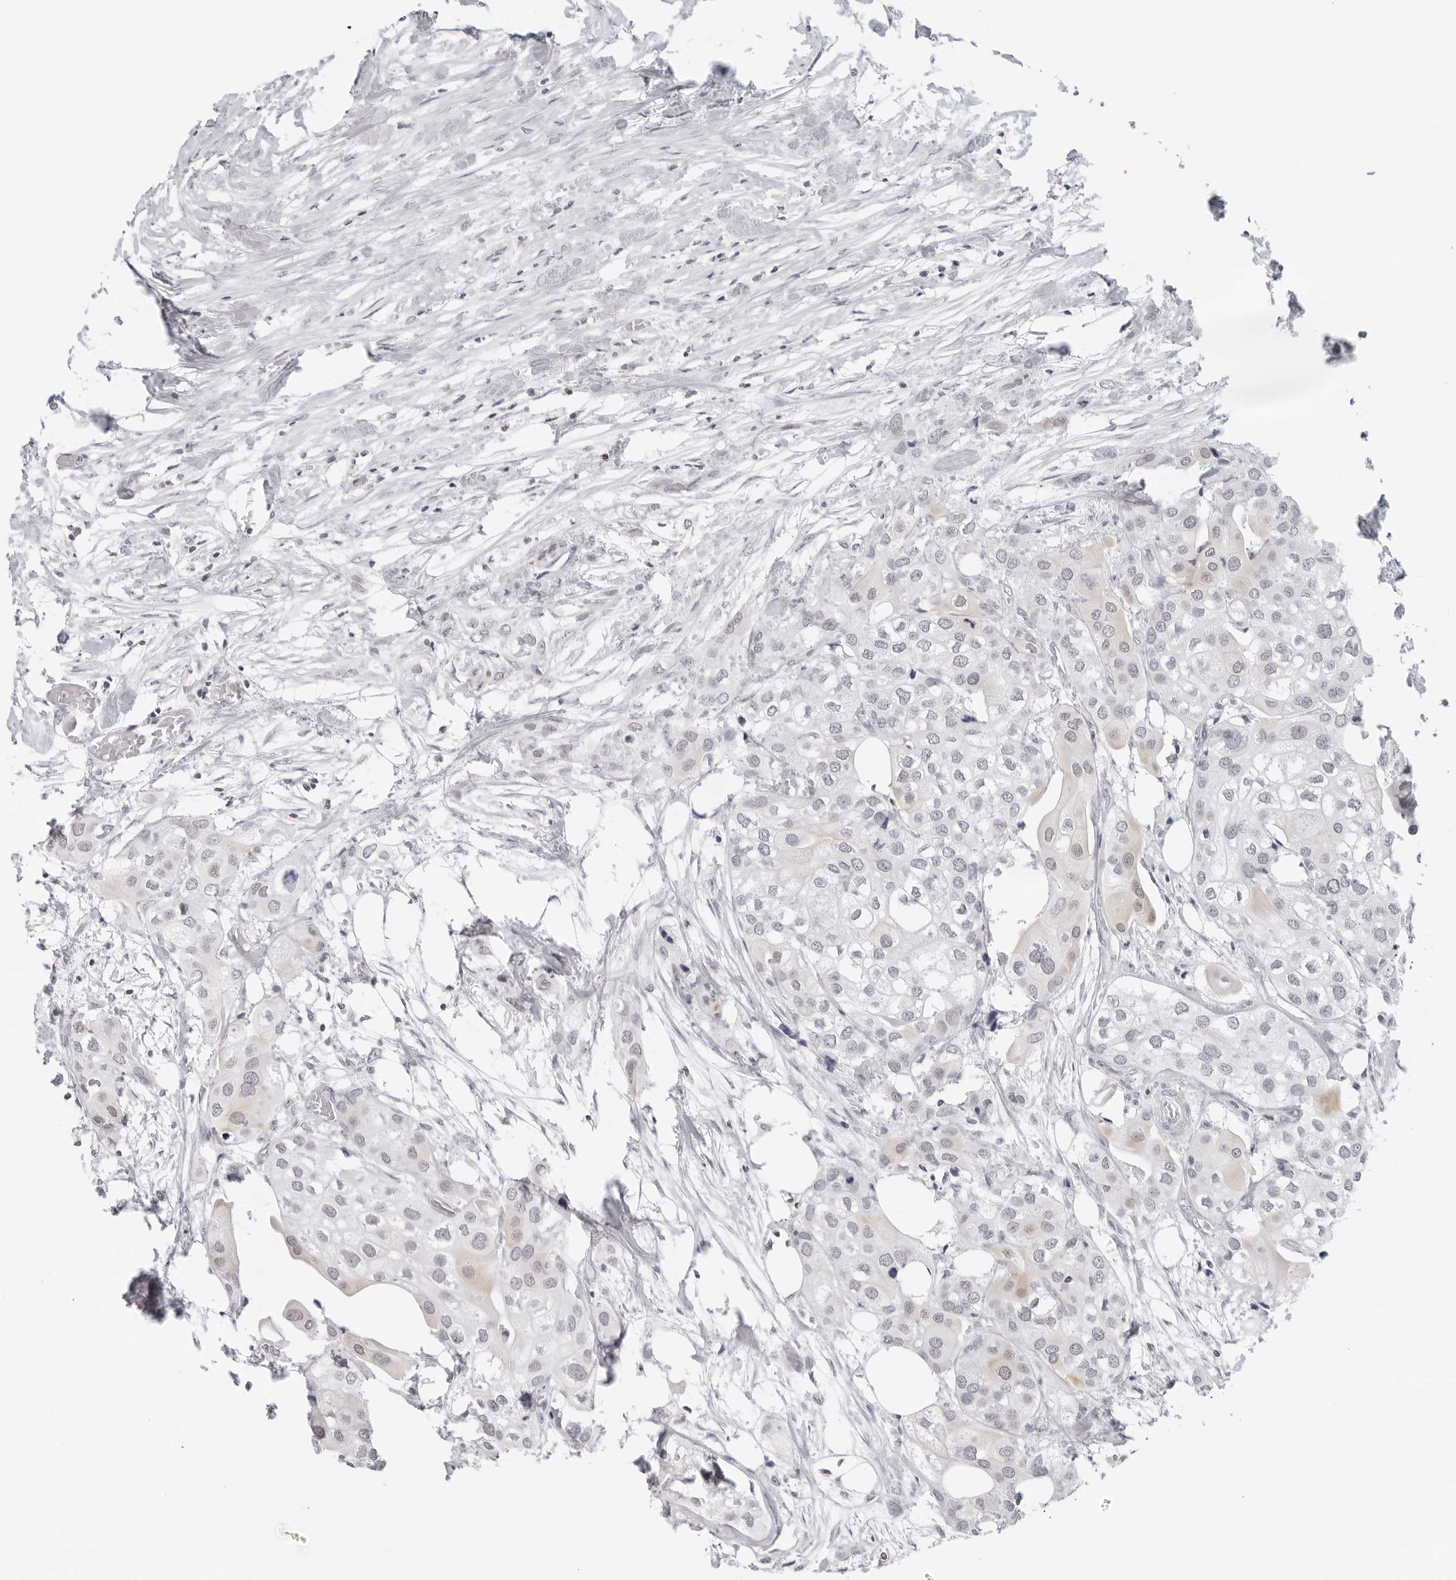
{"staining": {"intensity": "negative", "quantity": "none", "location": "none"}, "tissue": "urothelial cancer", "cell_type": "Tumor cells", "image_type": "cancer", "snomed": [{"axis": "morphology", "description": "Urothelial carcinoma, High grade"}, {"axis": "topography", "description": "Urinary bladder"}], "caption": "Immunohistochemistry (IHC) of human high-grade urothelial carcinoma reveals no expression in tumor cells.", "gene": "FLG2", "patient": {"sex": "male", "age": 64}}